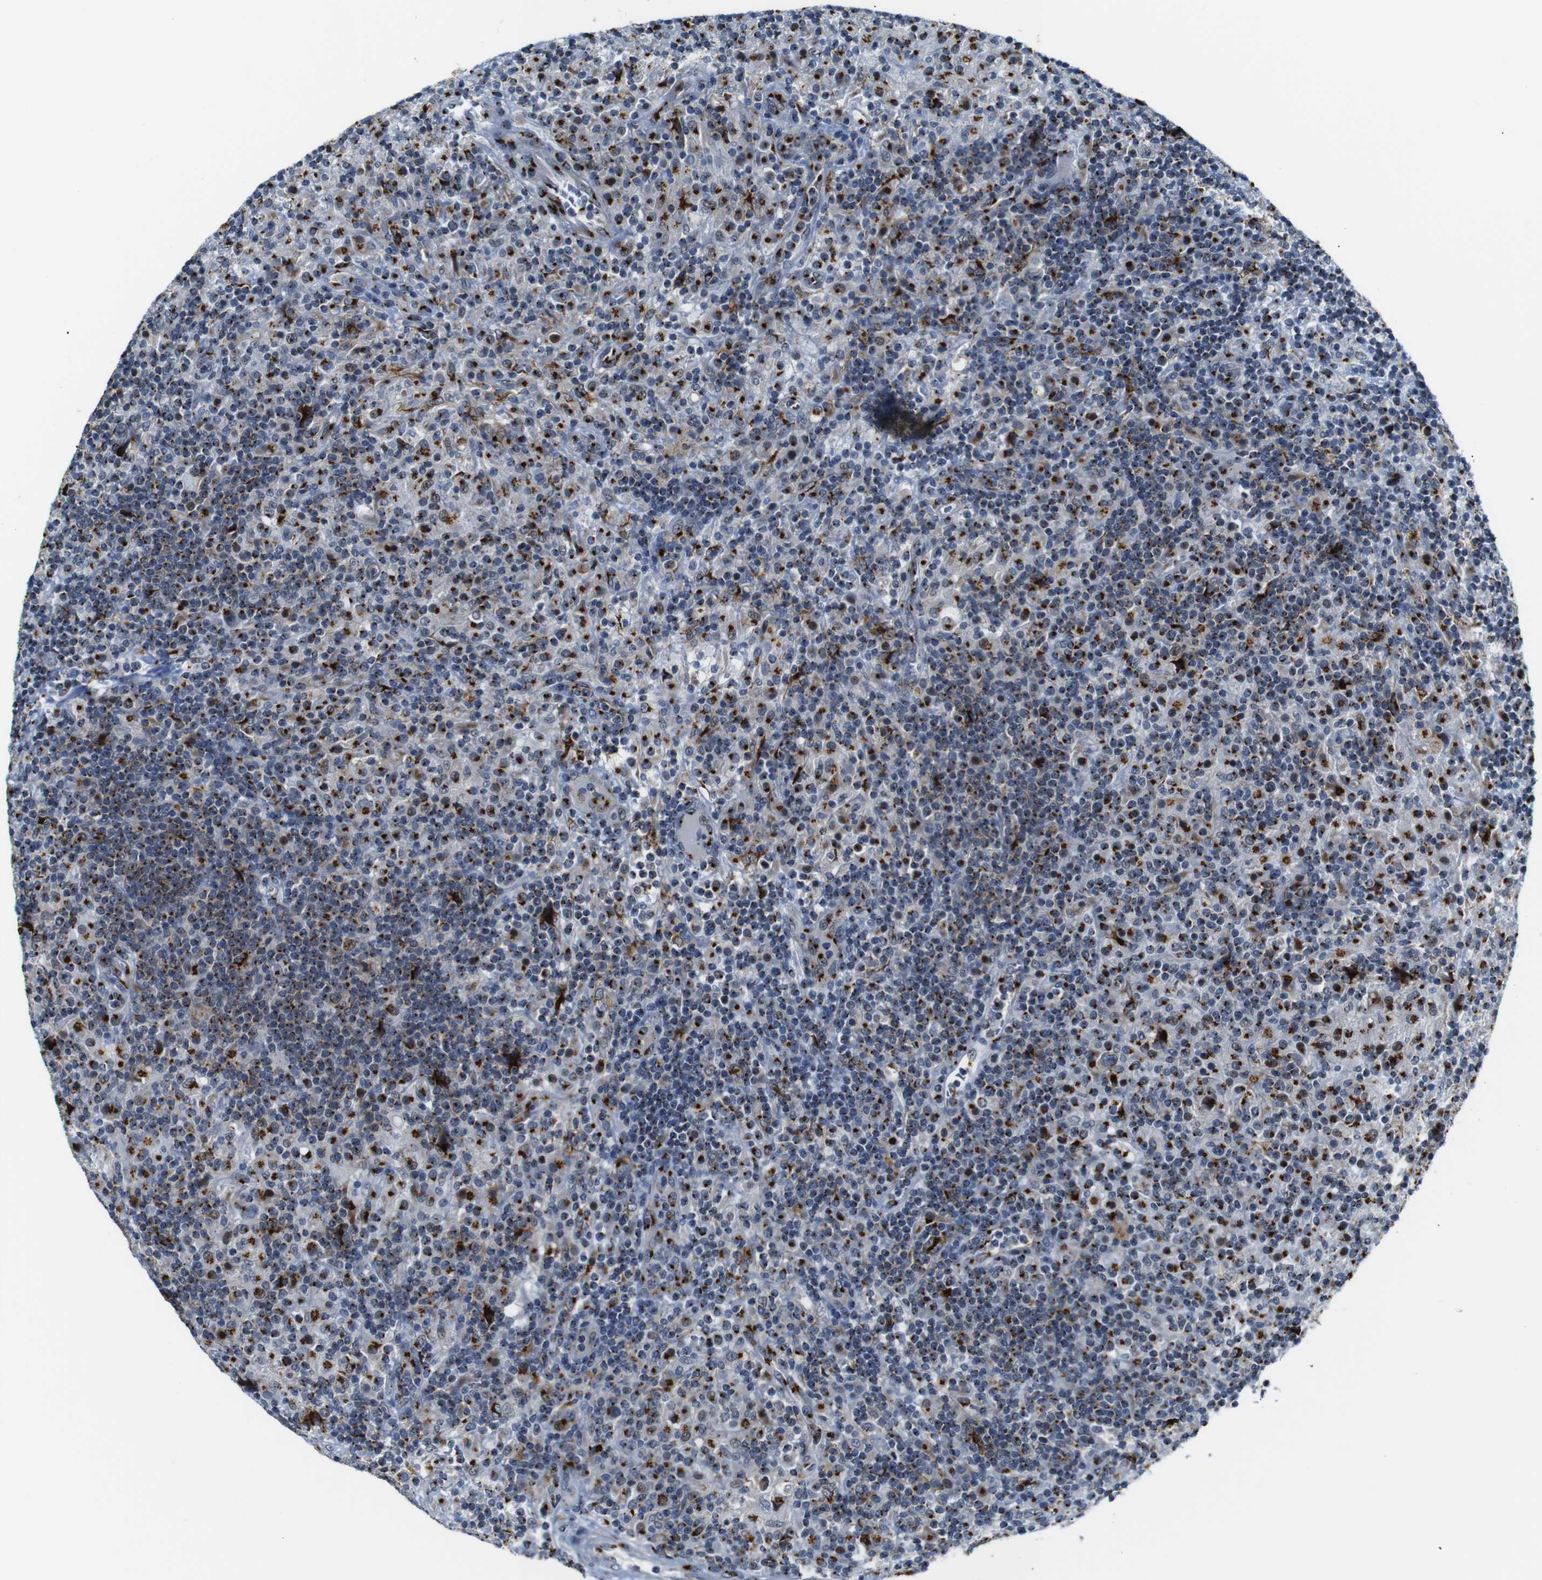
{"staining": {"intensity": "strong", "quantity": ">75%", "location": "cytoplasmic/membranous"}, "tissue": "lymphoma", "cell_type": "Tumor cells", "image_type": "cancer", "snomed": [{"axis": "morphology", "description": "Hodgkin's disease, NOS"}, {"axis": "topography", "description": "Lymph node"}], "caption": "Protein expression analysis of human lymphoma reveals strong cytoplasmic/membranous positivity in approximately >75% of tumor cells.", "gene": "TGOLN2", "patient": {"sex": "male", "age": 70}}